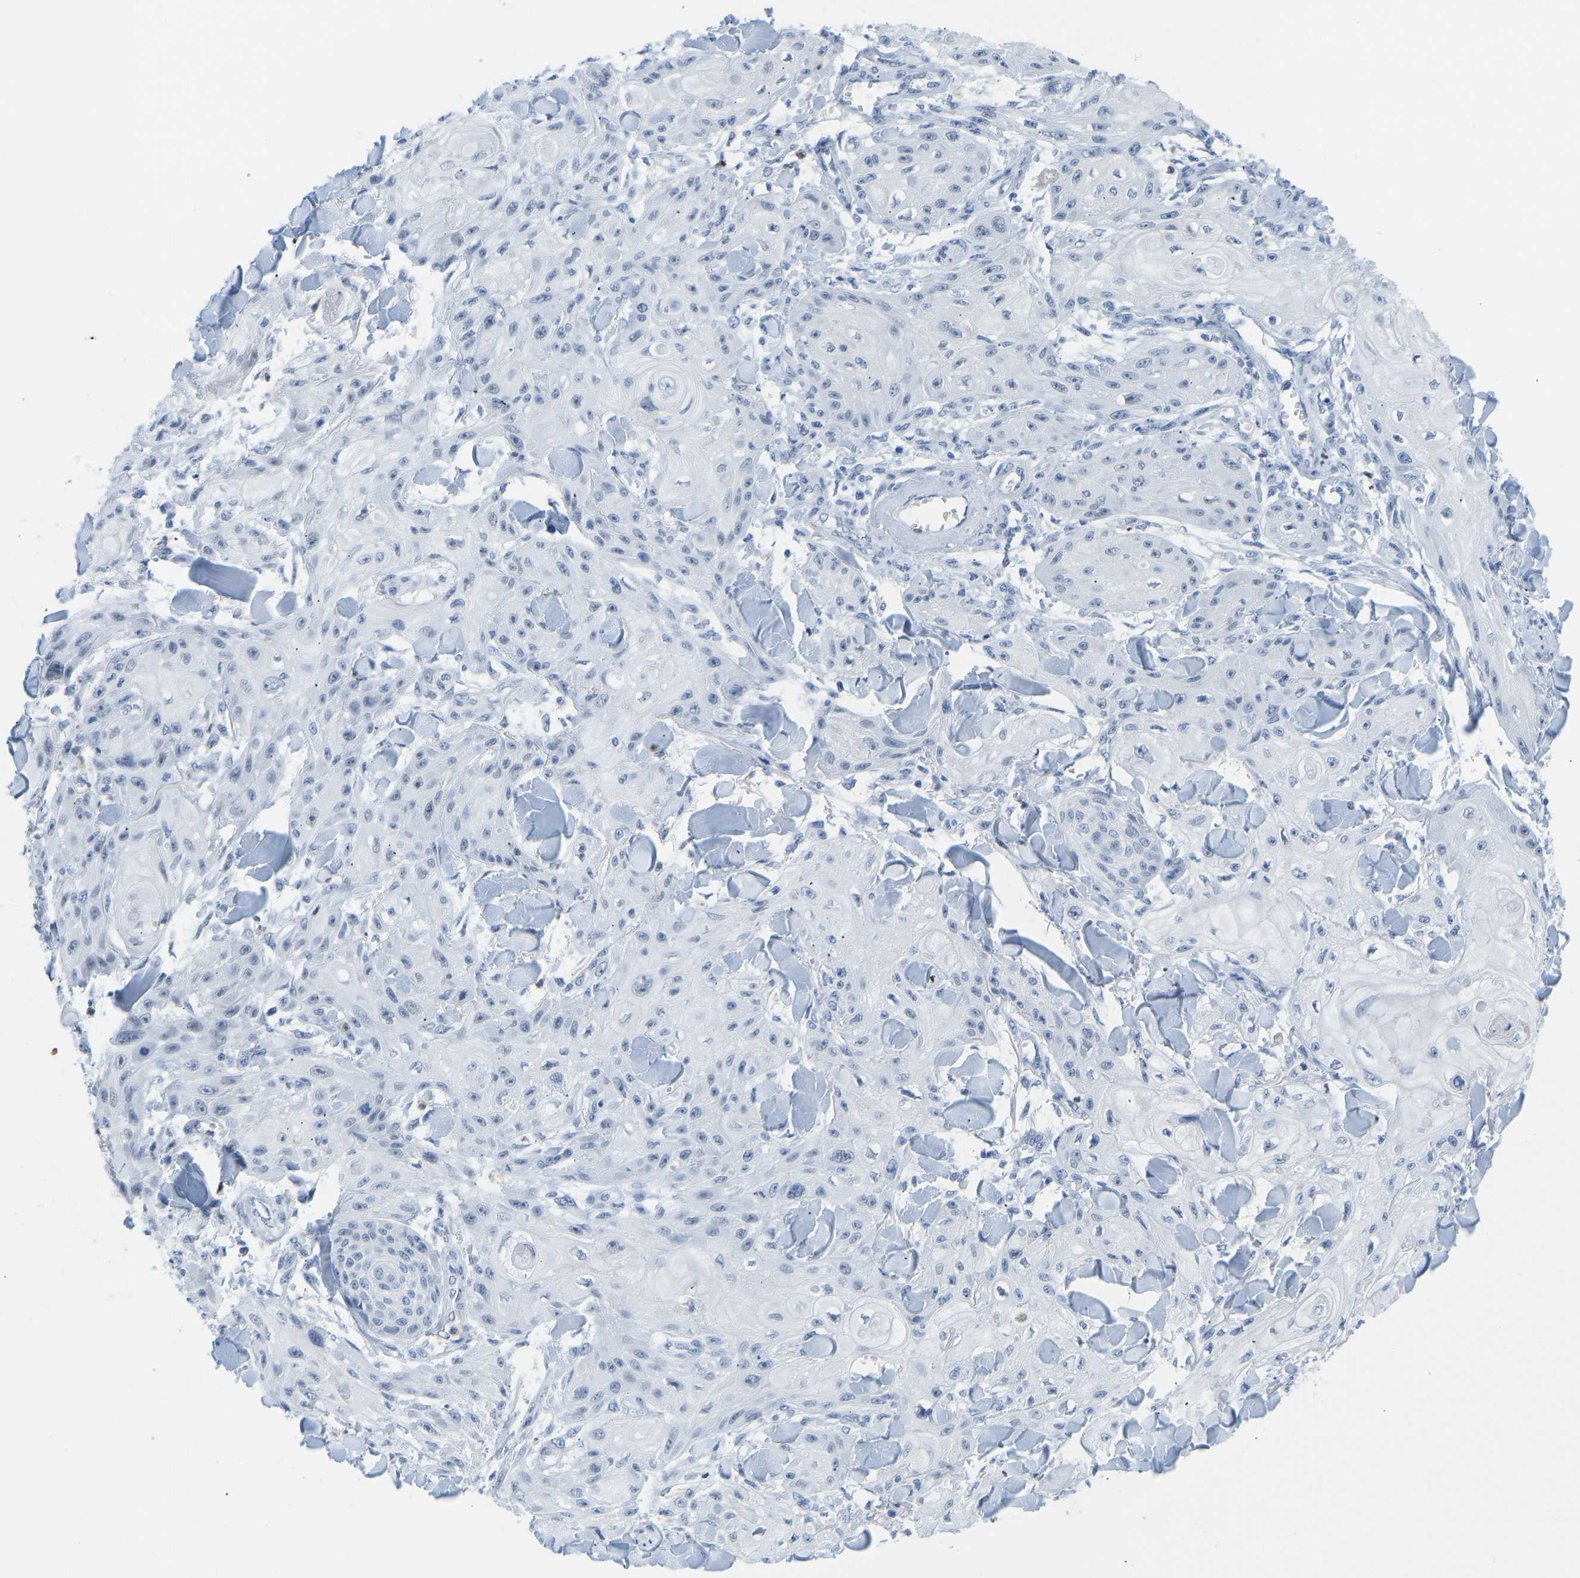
{"staining": {"intensity": "negative", "quantity": "none", "location": "none"}, "tissue": "skin cancer", "cell_type": "Tumor cells", "image_type": "cancer", "snomed": [{"axis": "morphology", "description": "Squamous cell carcinoma, NOS"}, {"axis": "topography", "description": "Skin"}], "caption": "This is a histopathology image of immunohistochemistry (IHC) staining of squamous cell carcinoma (skin), which shows no staining in tumor cells.", "gene": "TXNDC2", "patient": {"sex": "male", "age": 74}}